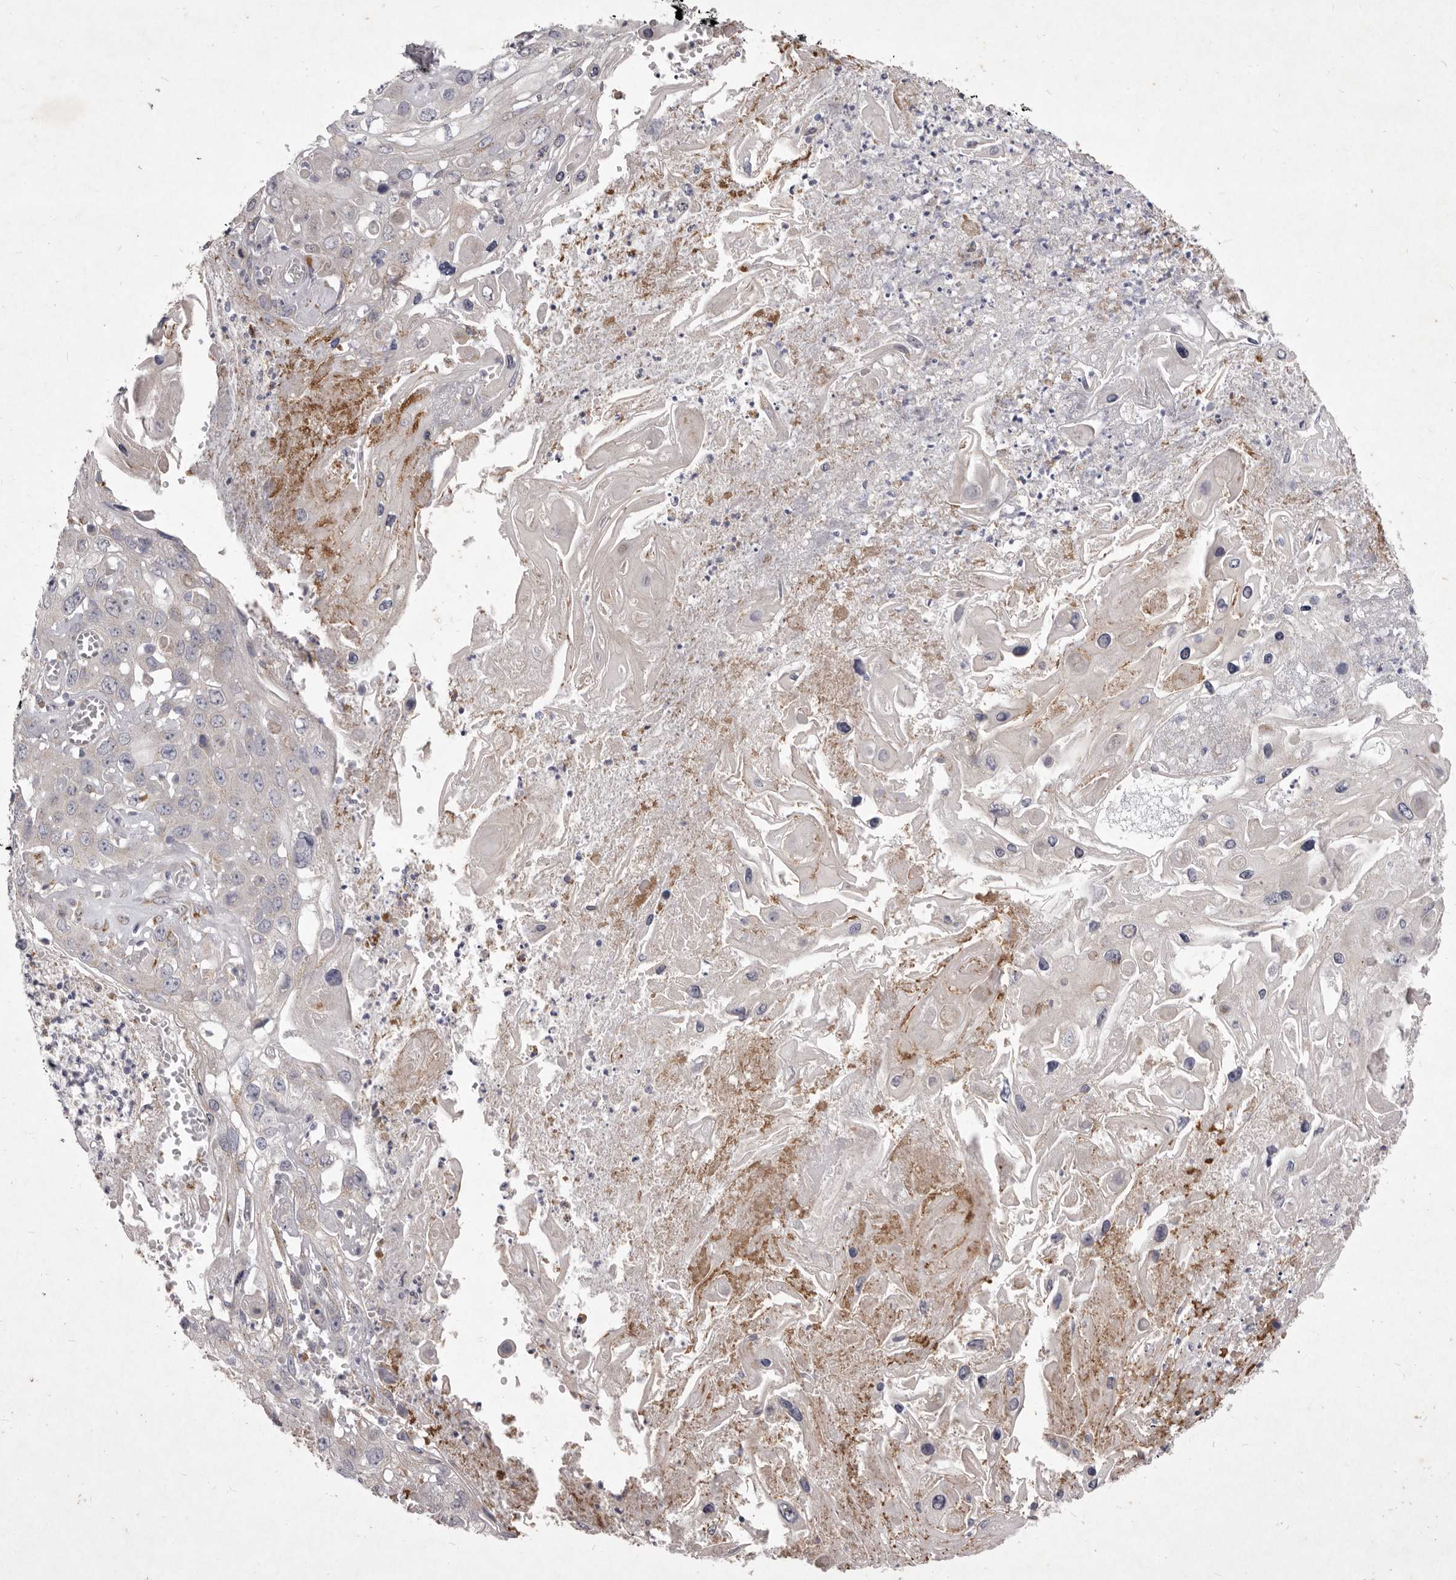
{"staining": {"intensity": "negative", "quantity": "none", "location": "none"}, "tissue": "skin cancer", "cell_type": "Tumor cells", "image_type": "cancer", "snomed": [{"axis": "morphology", "description": "Squamous cell carcinoma, NOS"}, {"axis": "topography", "description": "Skin"}], "caption": "Skin cancer was stained to show a protein in brown. There is no significant expression in tumor cells. (Stains: DAB (3,3'-diaminobenzidine) immunohistochemistry with hematoxylin counter stain, Microscopy: brightfield microscopy at high magnification).", "gene": "P2RX6", "patient": {"sex": "male", "age": 55}}